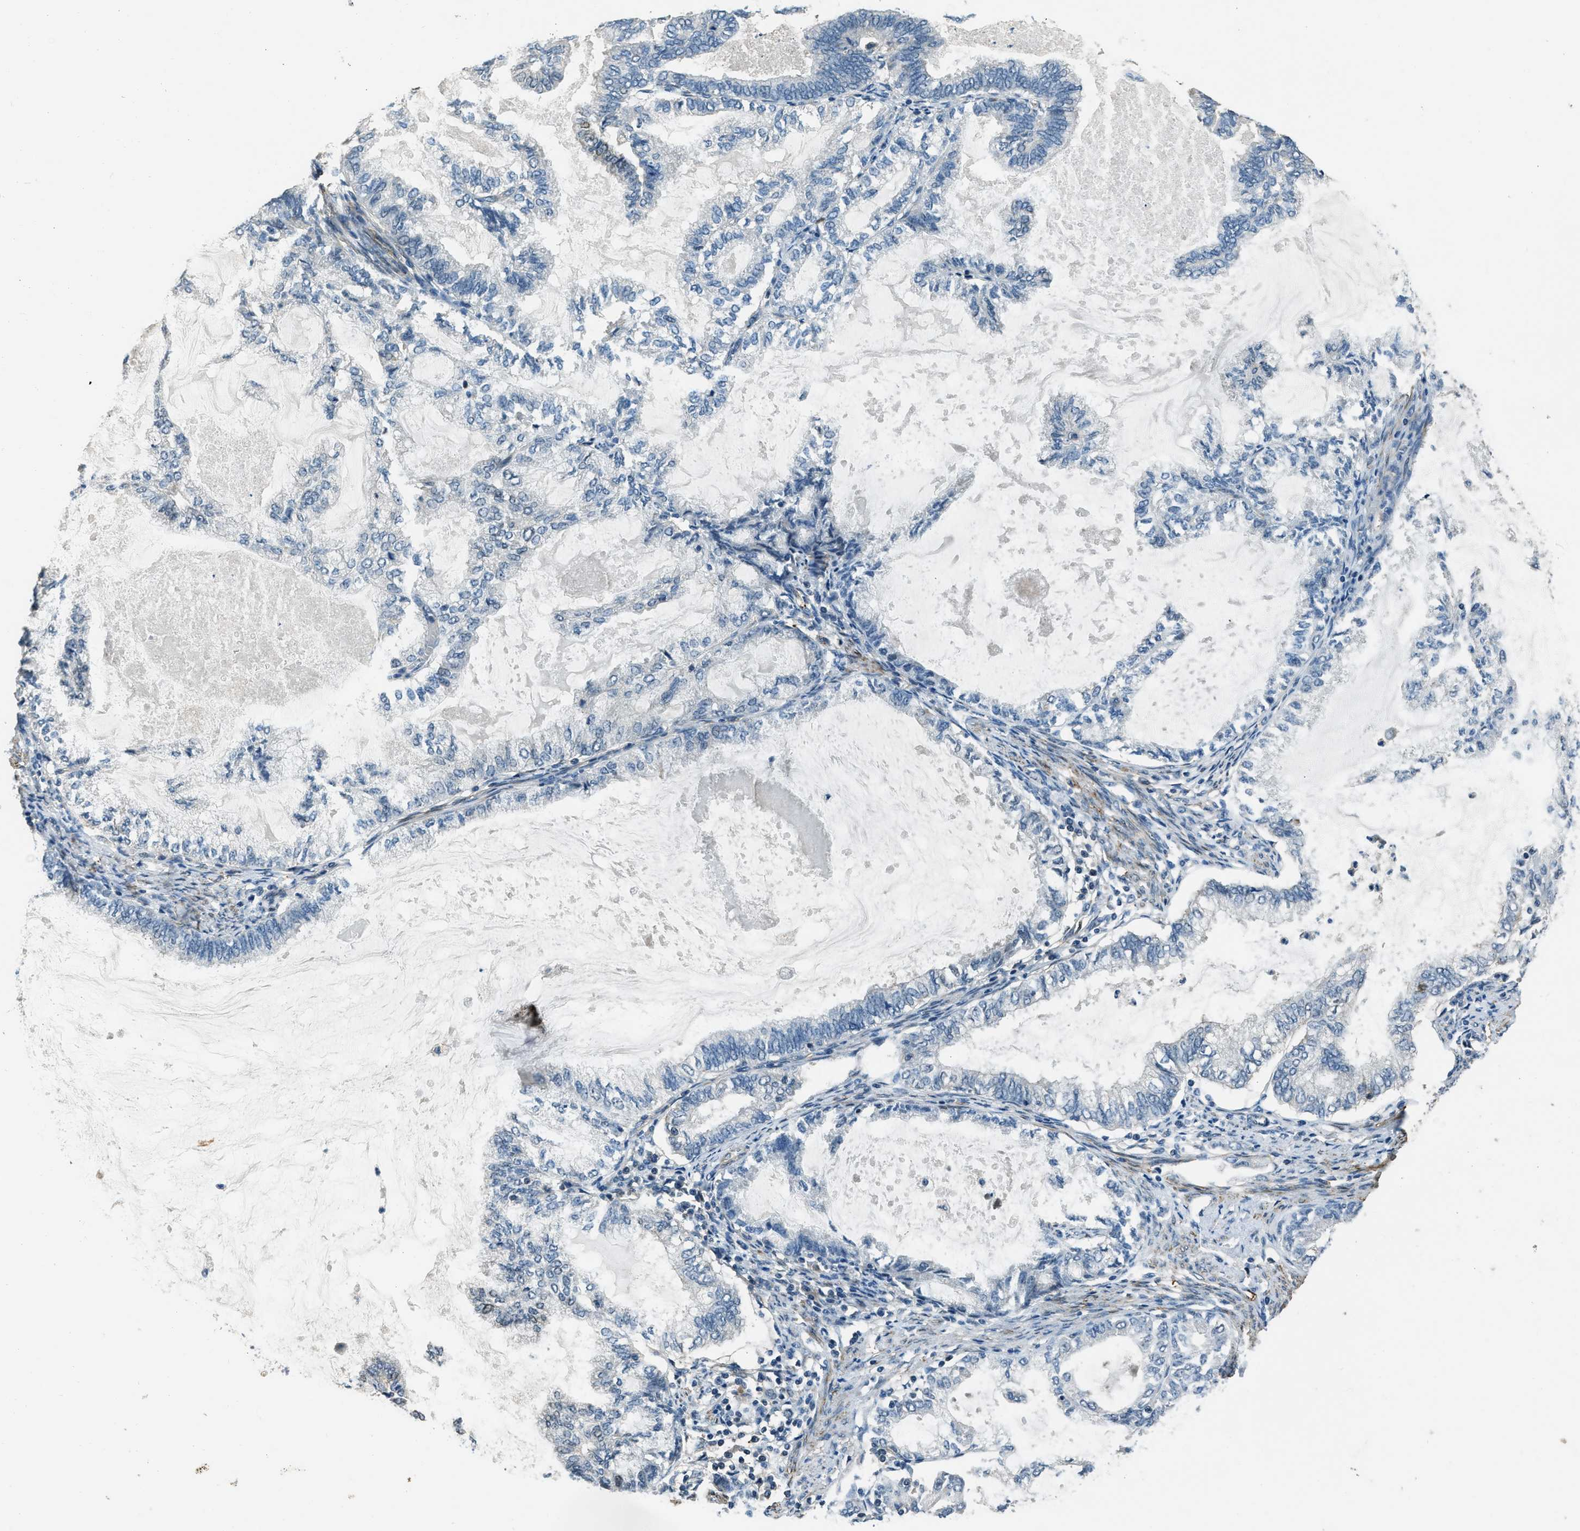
{"staining": {"intensity": "moderate", "quantity": "<25%", "location": "cytoplasmic/membranous"}, "tissue": "endometrial cancer", "cell_type": "Tumor cells", "image_type": "cancer", "snomed": [{"axis": "morphology", "description": "Adenocarcinoma, NOS"}, {"axis": "topography", "description": "Endometrium"}], "caption": "A histopathology image of endometrial adenocarcinoma stained for a protein exhibits moderate cytoplasmic/membranous brown staining in tumor cells.", "gene": "NUDCD3", "patient": {"sex": "female", "age": 86}}